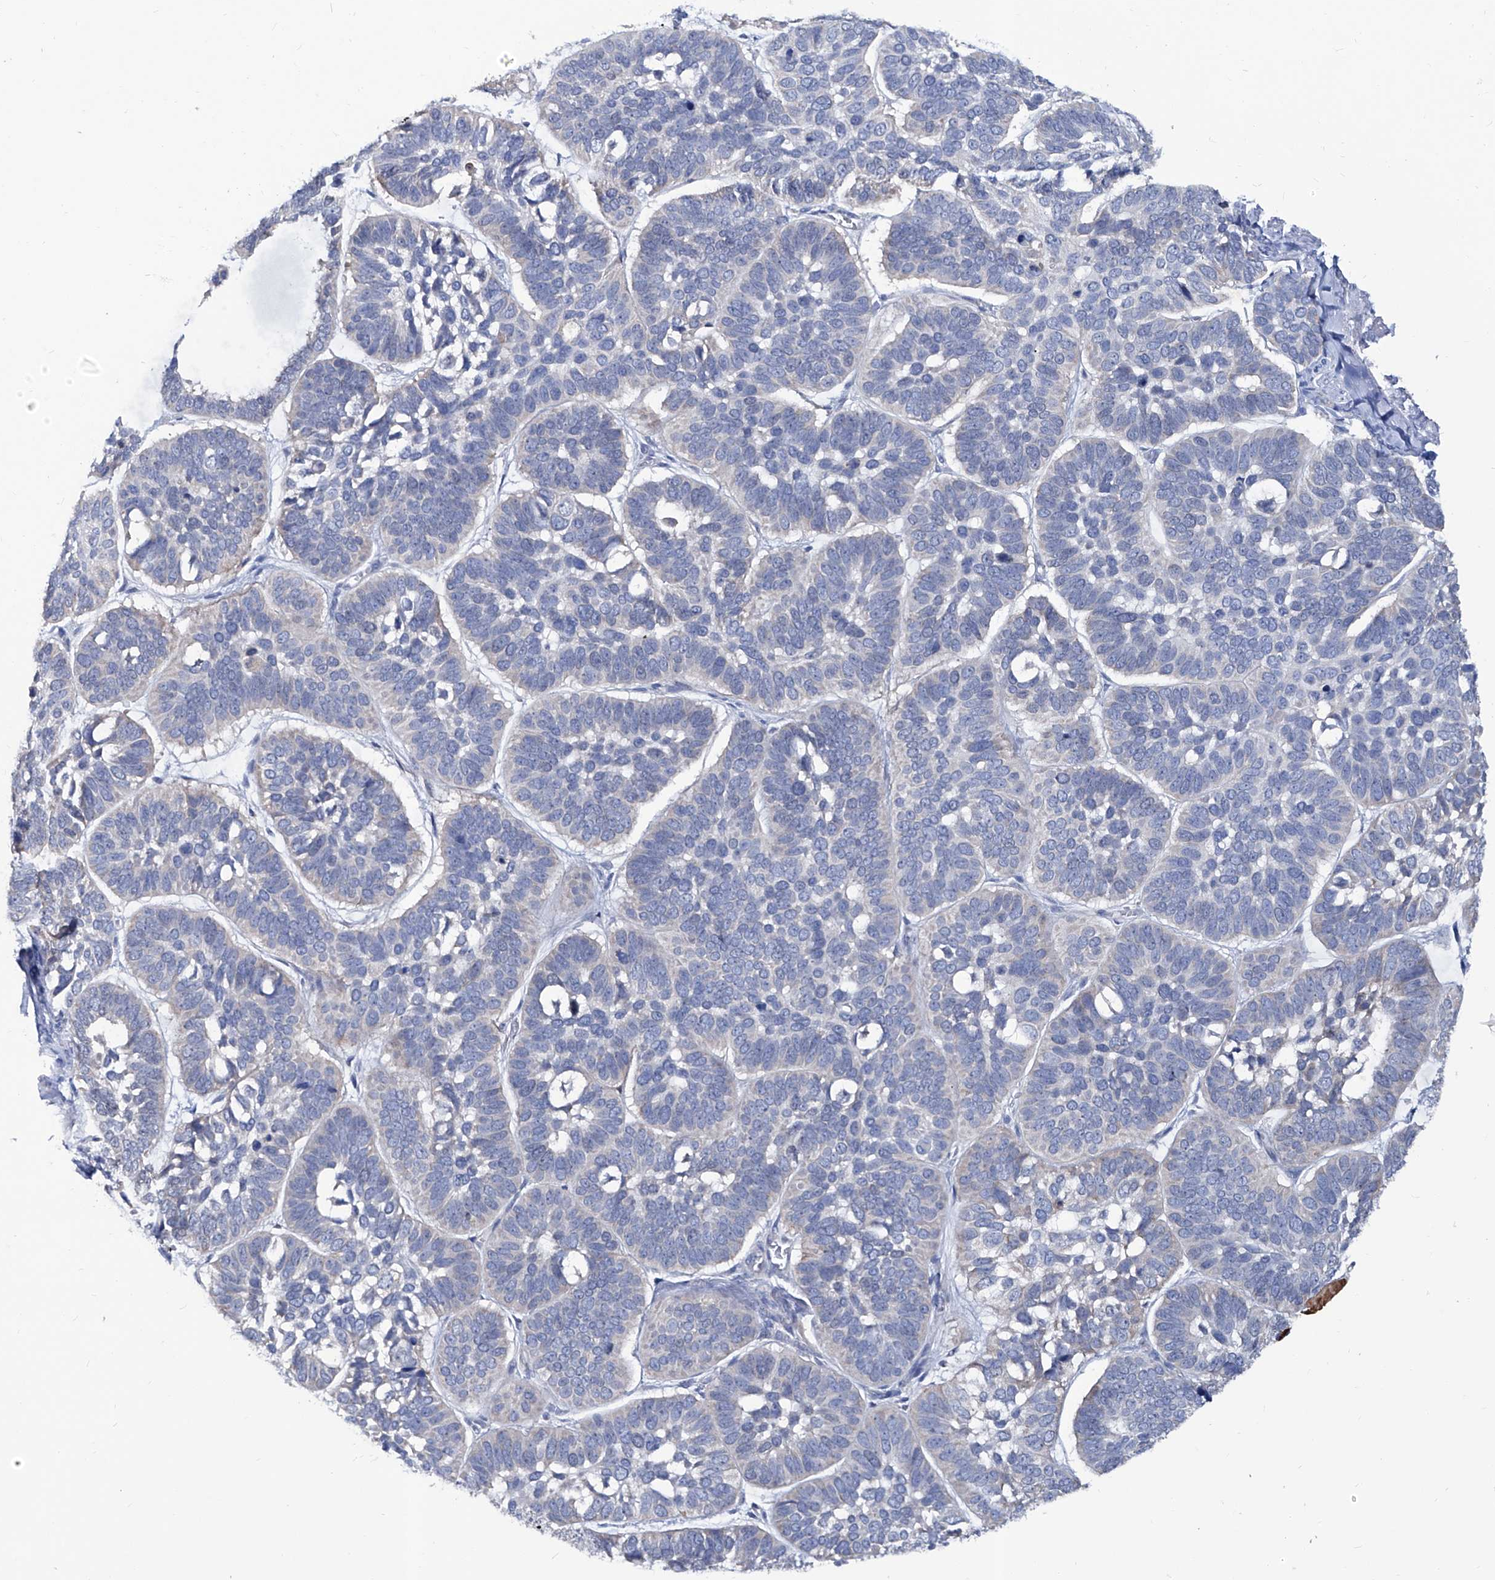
{"staining": {"intensity": "negative", "quantity": "none", "location": "none"}, "tissue": "skin cancer", "cell_type": "Tumor cells", "image_type": "cancer", "snomed": [{"axis": "morphology", "description": "Basal cell carcinoma"}, {"axis": "topography", "description": "Skin"}], "caption": "High power microscopy histopathology image of an immunohistochemistry (IHC) image of skin cancer (basal cell carcinoma), revealing no significant positivity in tumor cells.", "gene": "KLHL17", "patient": {"sex": "male", "age": 62}}